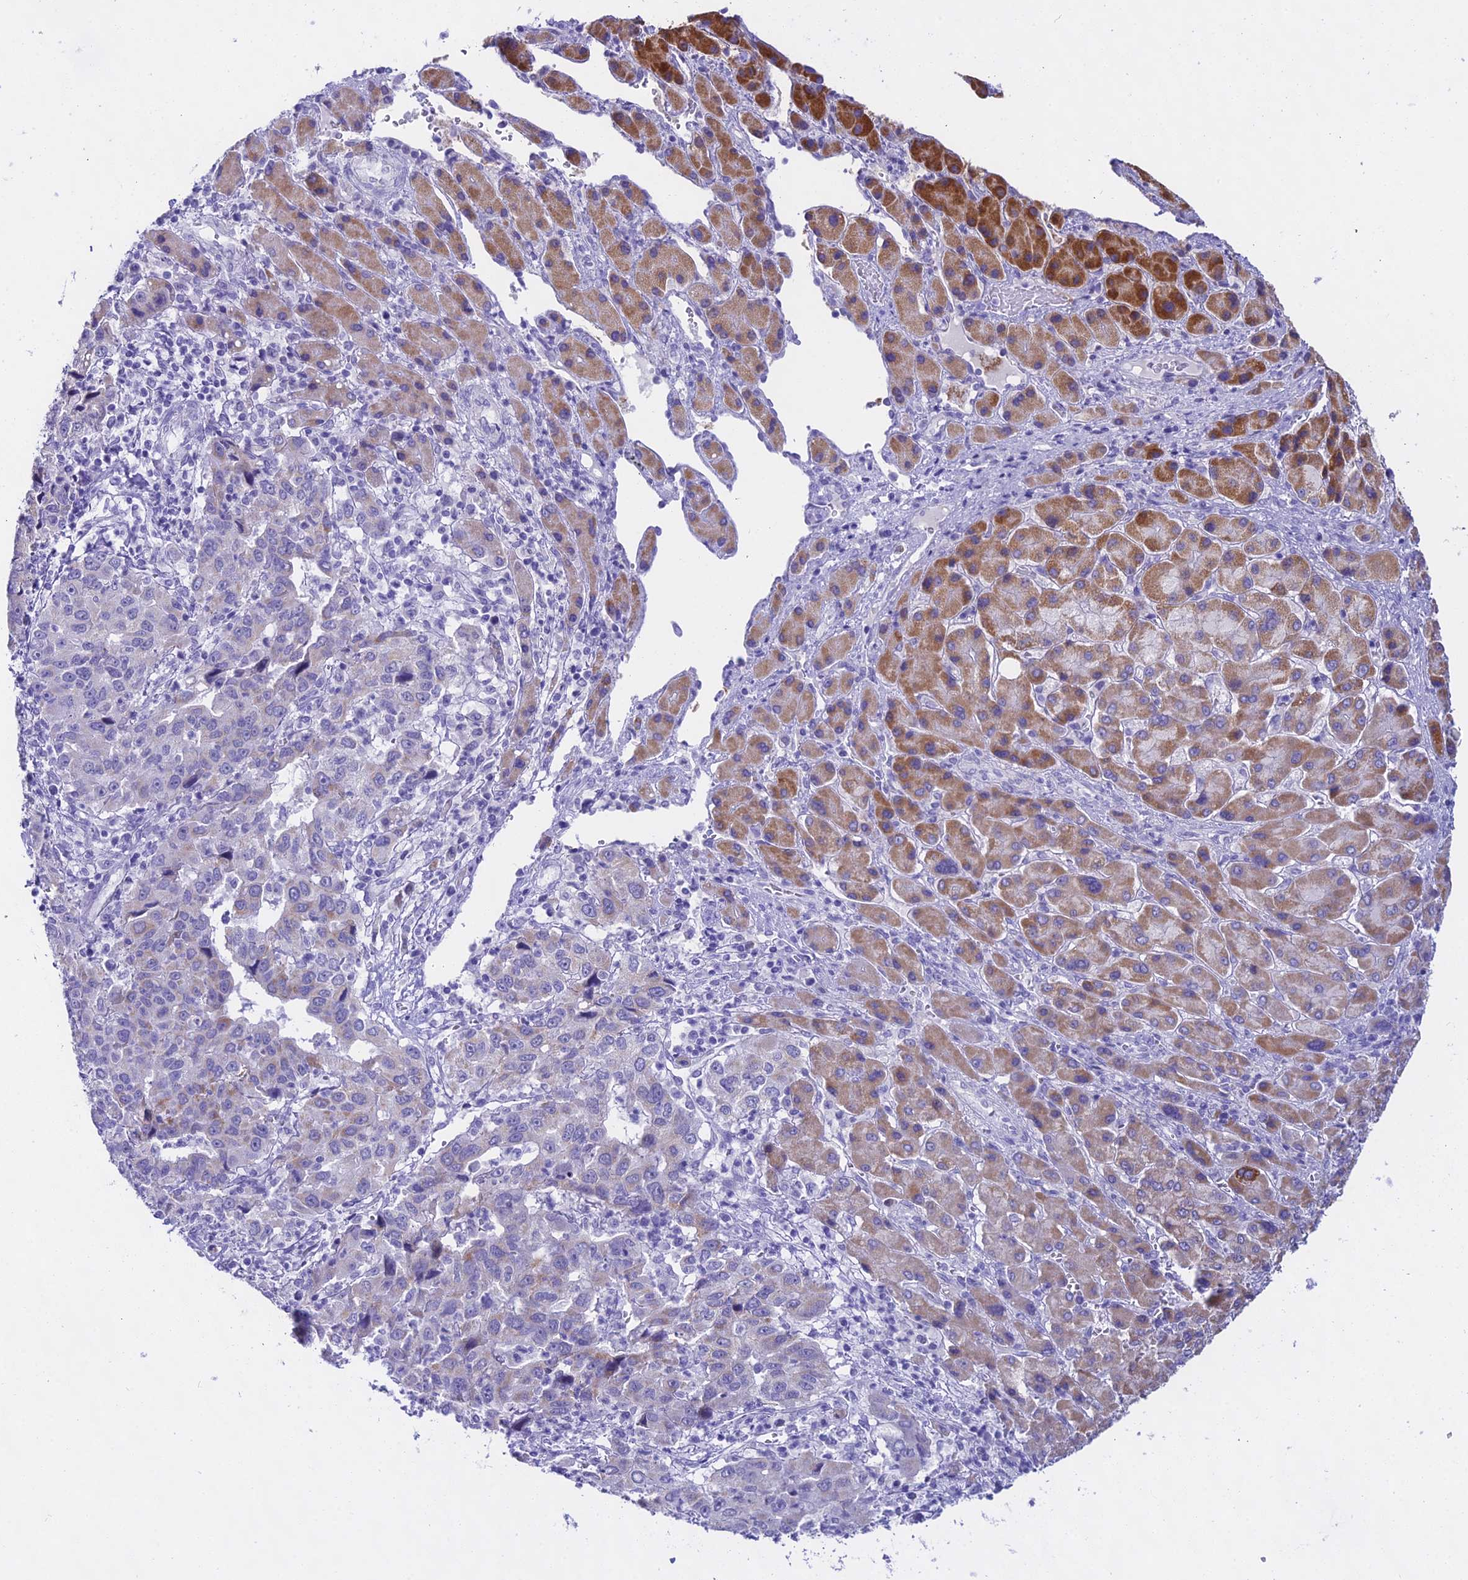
{"staining": {"intensity": "weak", "quantity": "<25%", "location": "cytoplasmic/membranous"}, "tissue": "liver cancer", "cell_type": "Tumor cells", "image_type": "cancer", "snomed": [{"axis": "morphology", "description": "Carcinoma, Hepatocellular, NOS"}, {"axis": "topography", "description": "Liver"}], "caption": "This histopathology image is of liver hepatocellular carcinoma stained with immunohistochemistry to label a protein in brown with the nuclei are counter-stained blue. There is no positivity in tumor cells. Brightfield microscopy of immunohistochemistry stained with DAB (3,3'-diaminobenzidine) (brown) and hematoxylin (blue), captured at high magnification.", "gene": "CGB2", "patient": {"sex": "male", "age": 63}}